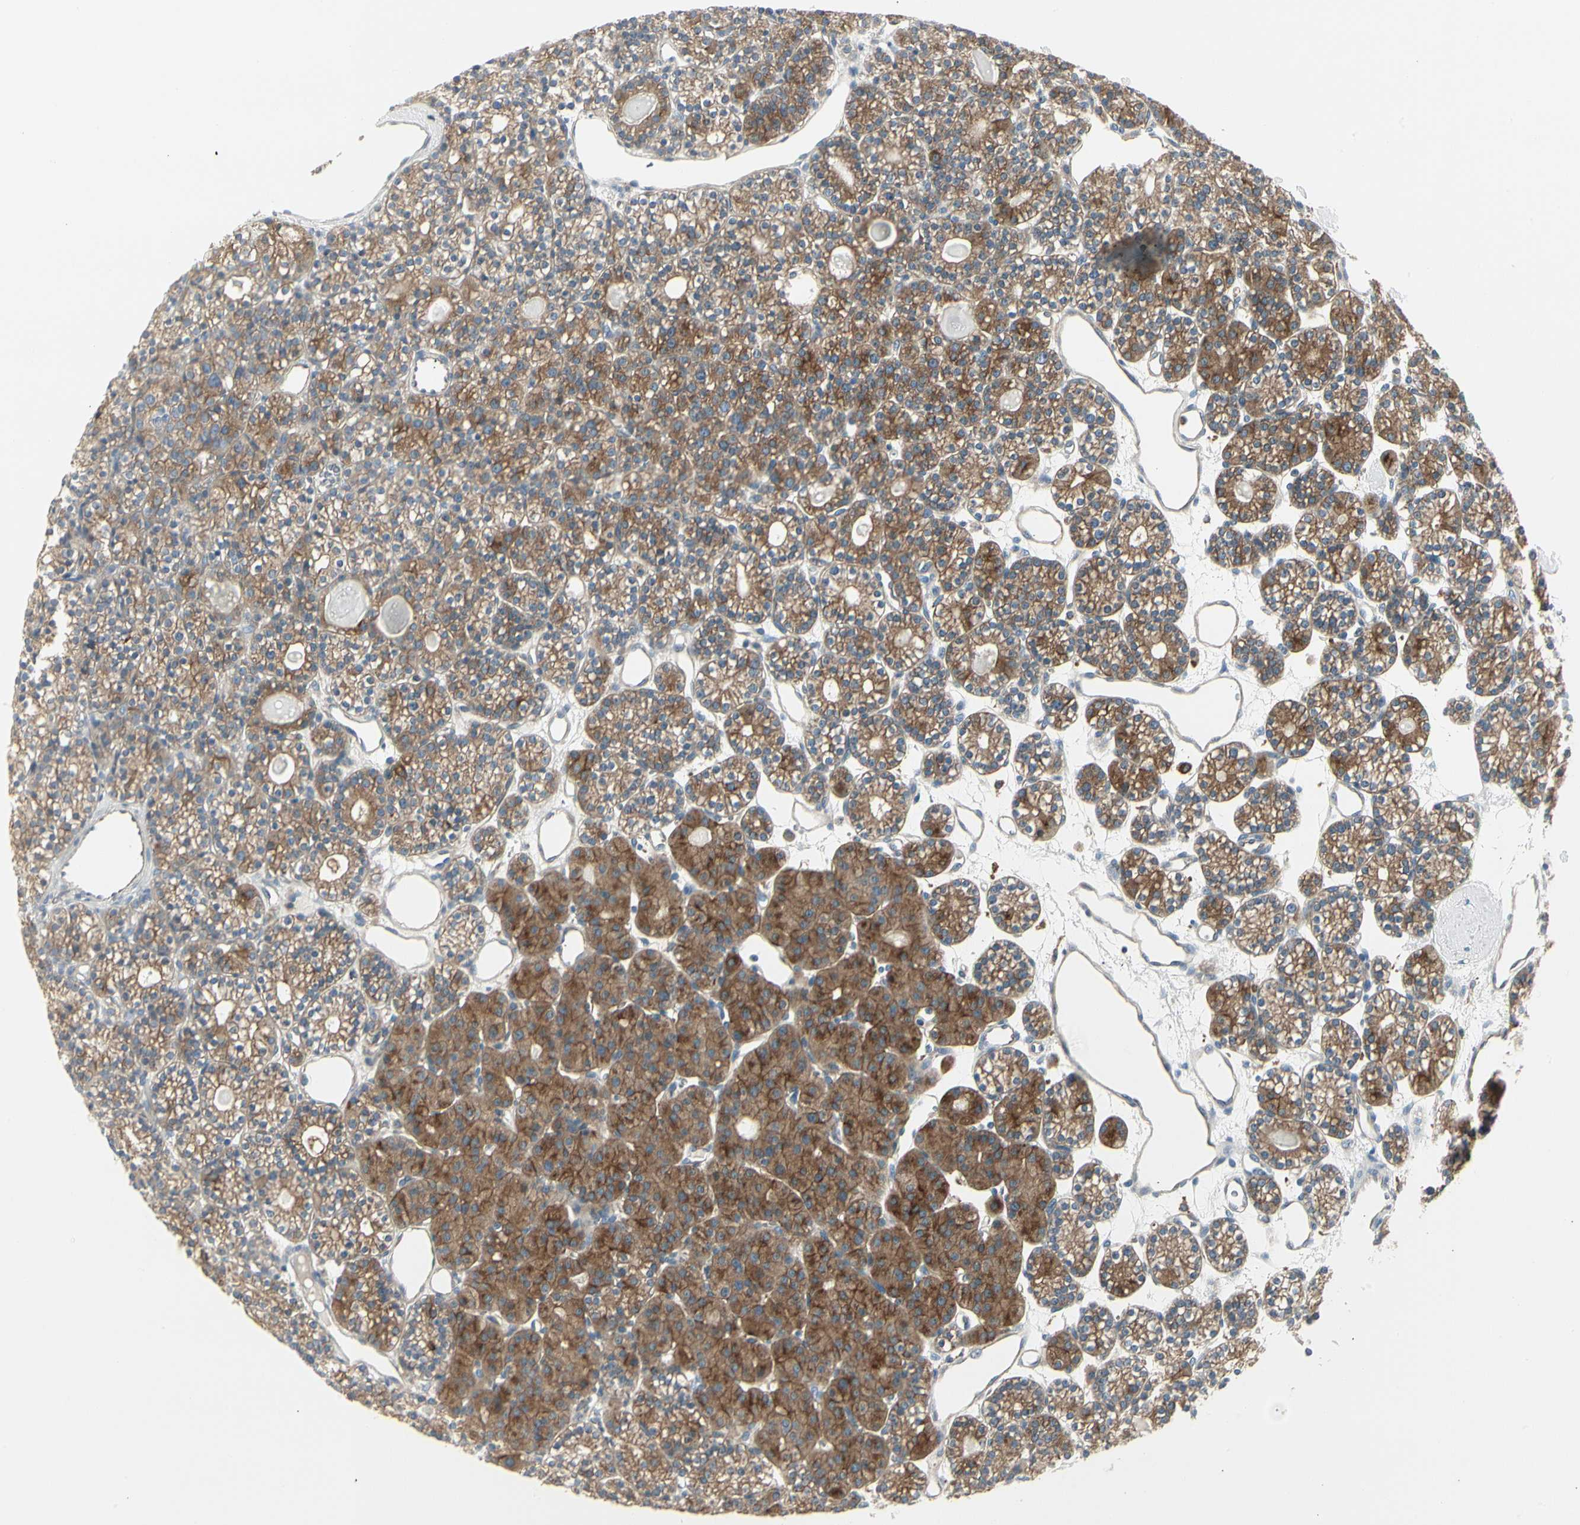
{"staining": {"intensity": "moderate", "quantity": ">75%", "location": "cytoplasmic/membranous"}, "tissue": "parathyroid gland", "cell_type": "Glandular cells", "image_type": "normal", "snomed": [{"axis": "morphology", "description": "Normal tissue, NOS"}, {"axis": "topography", "description": "Parathyroid gland"}], "caption": "This histopathology image demonstrates IHC staining of benign parathyroid gland, with medium moderate cytoplasmic/membranous expression in about >75% of glandular cells.", "gene": "ATP6V1B2", "patient": {"sex": "female", "age": 64}}